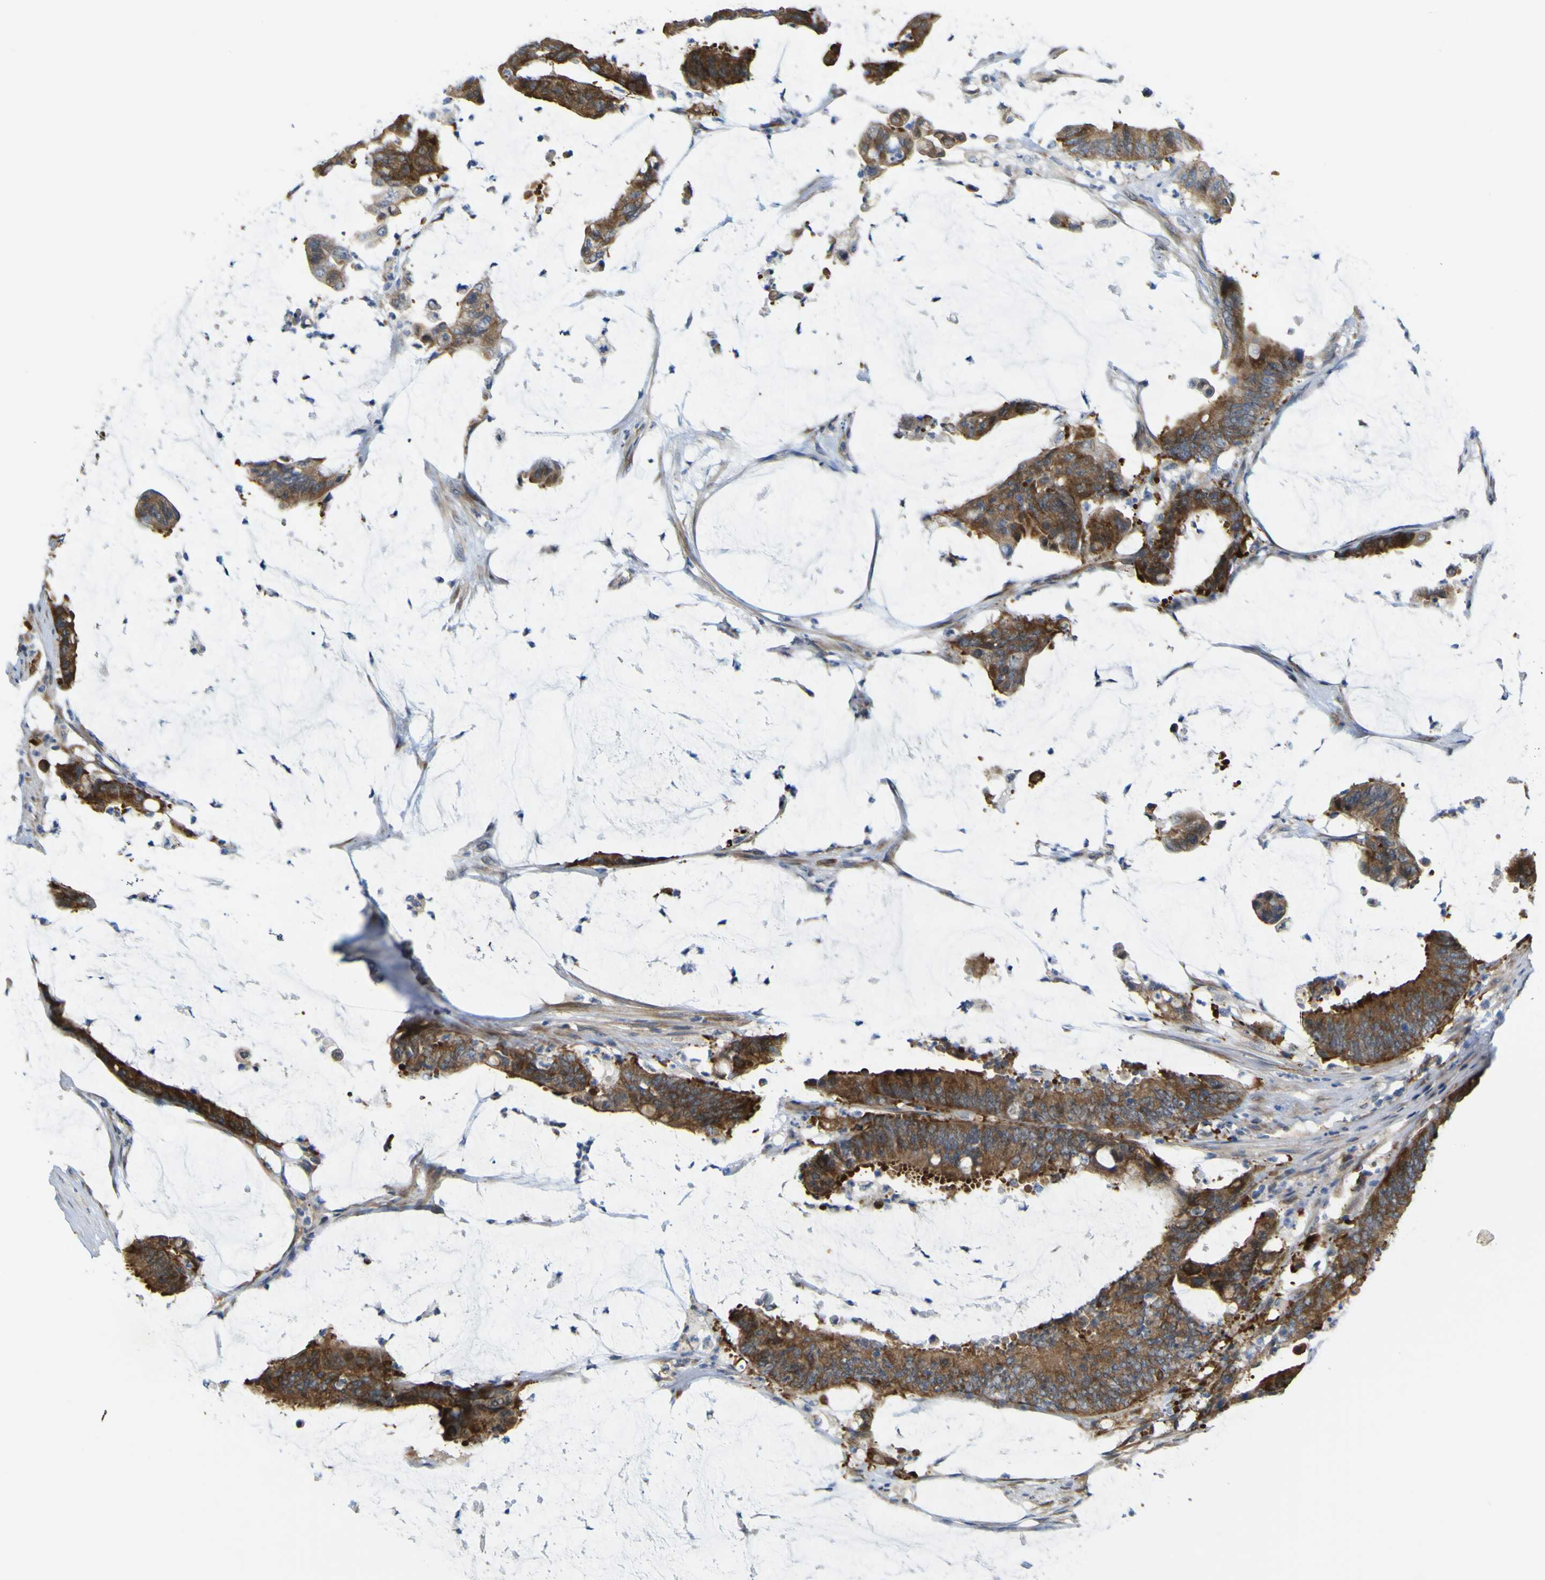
{"staining": {"intensity": "strong", "quantity": ">75%", "location": "cytoplasmic/membranous"}, "tissue": "colorectal cancer", "cell_type": "Tumor cells", "image_type": "cancer", "snomed": [{"axis": "morphology", "description": "Adenocarcinoma, NOS"}, {"axis": "topography", "description": "Rectum"}], "caption": "Colorectal adenocarcinoma stained with DAB IHC shows high levels of strong cytoplasmic/membranous staining in about >75% of tumor cells. (Brightfield microscopy of DAB IHC at high magnification).", "gene": "JPH1", "patient": {"sex": "female", "age": 66}}